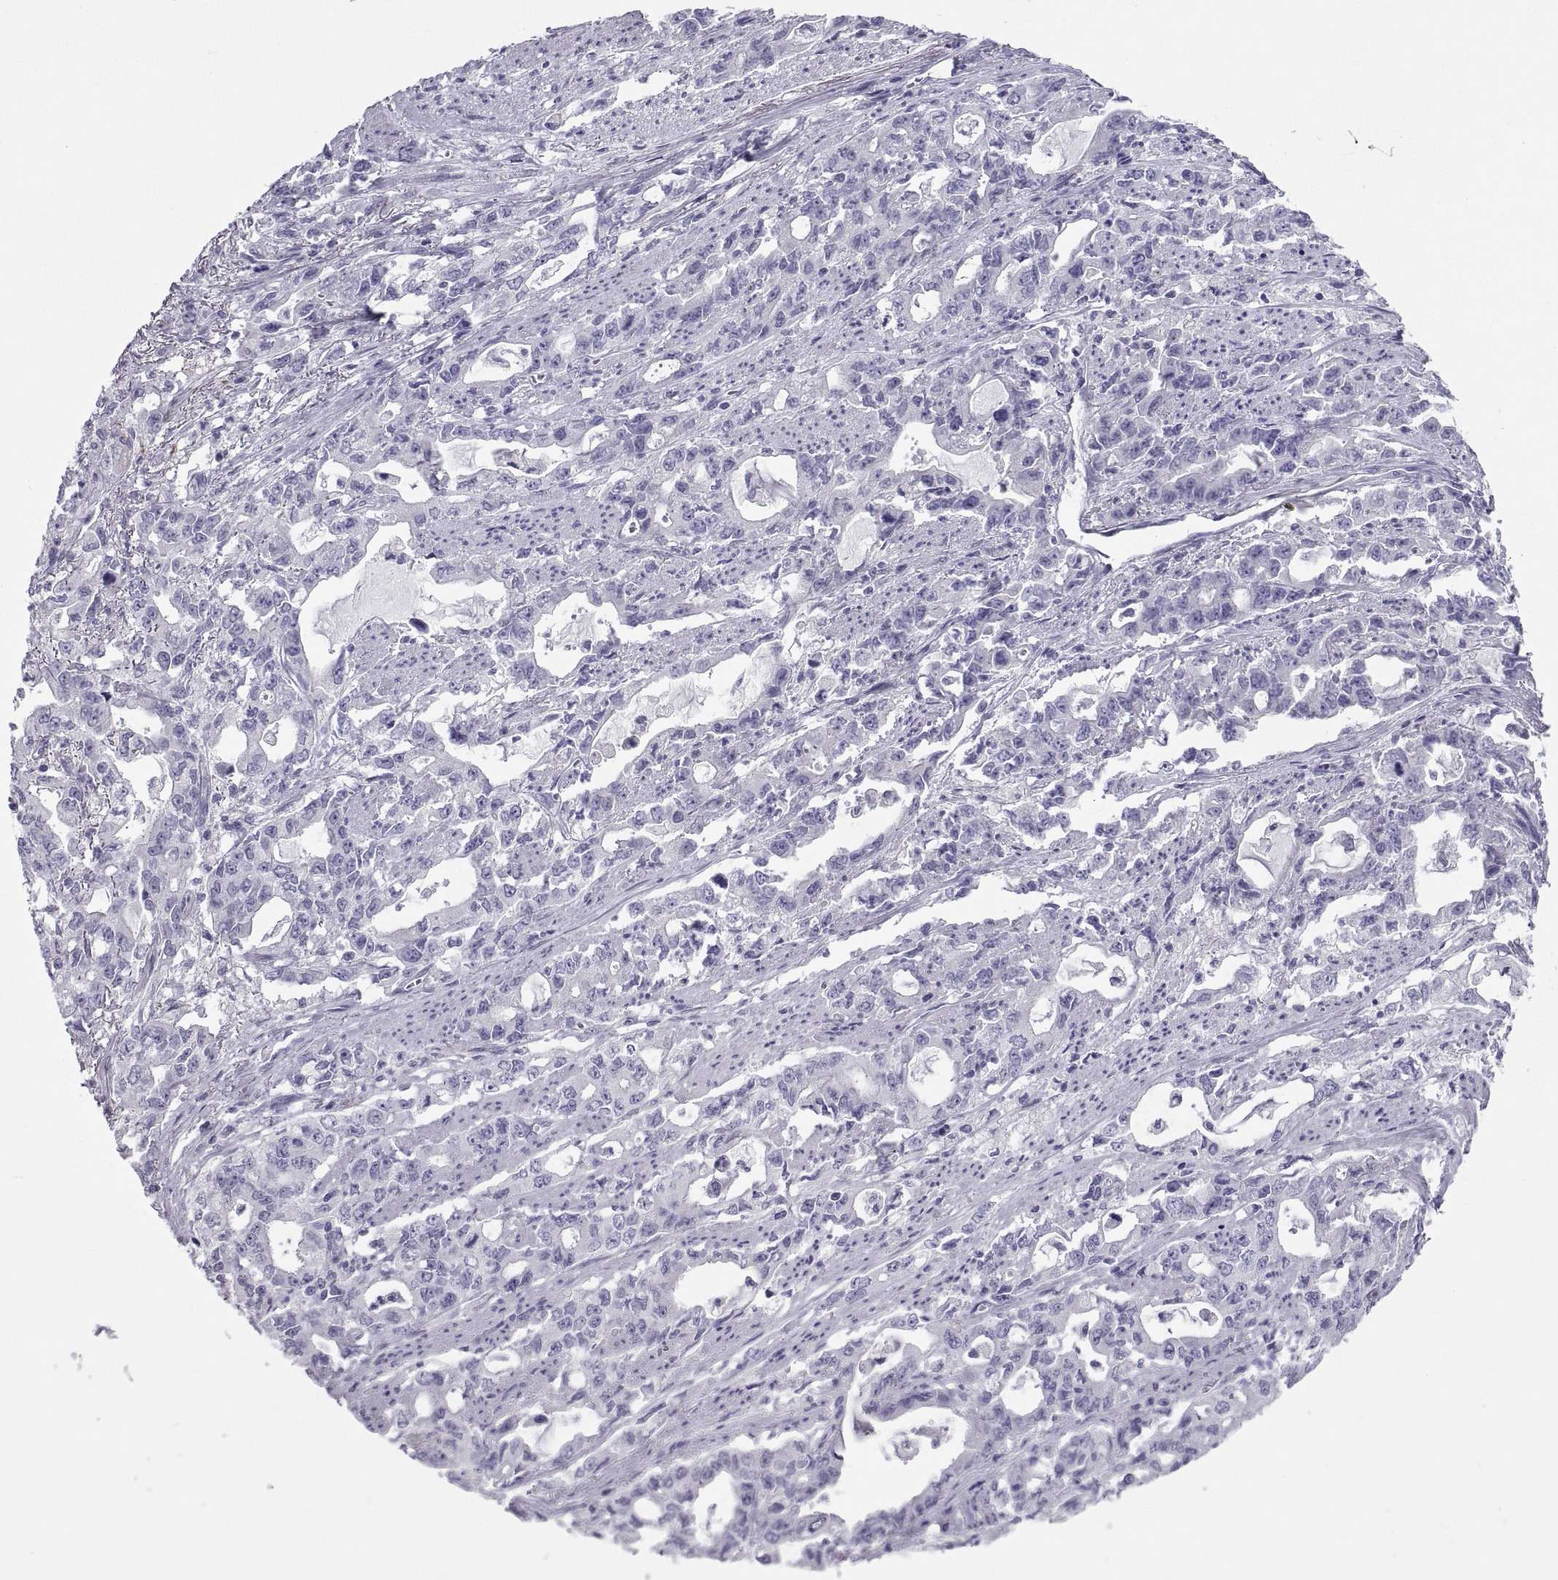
{"staining": {"intensity": "negative", "quantity": "none", "location": "none"}, "tissue": "stomach cancer", "cell_type": "Tumor cells", "image_type": "cancer", "snomed": [{"axis": "morphology", "description": "Adenocarcinoma, NOS"}, {"axis": "topography", "description": "Stomach, upper"}], "caption": "Stomach cancer (adenocarcinoma) stained for a protein using immunohistochemistry (IHC) exhibits no positivity tumor cells.", "gene": "PCSK1N", "patient": {"sex": "male", "age": 85}}